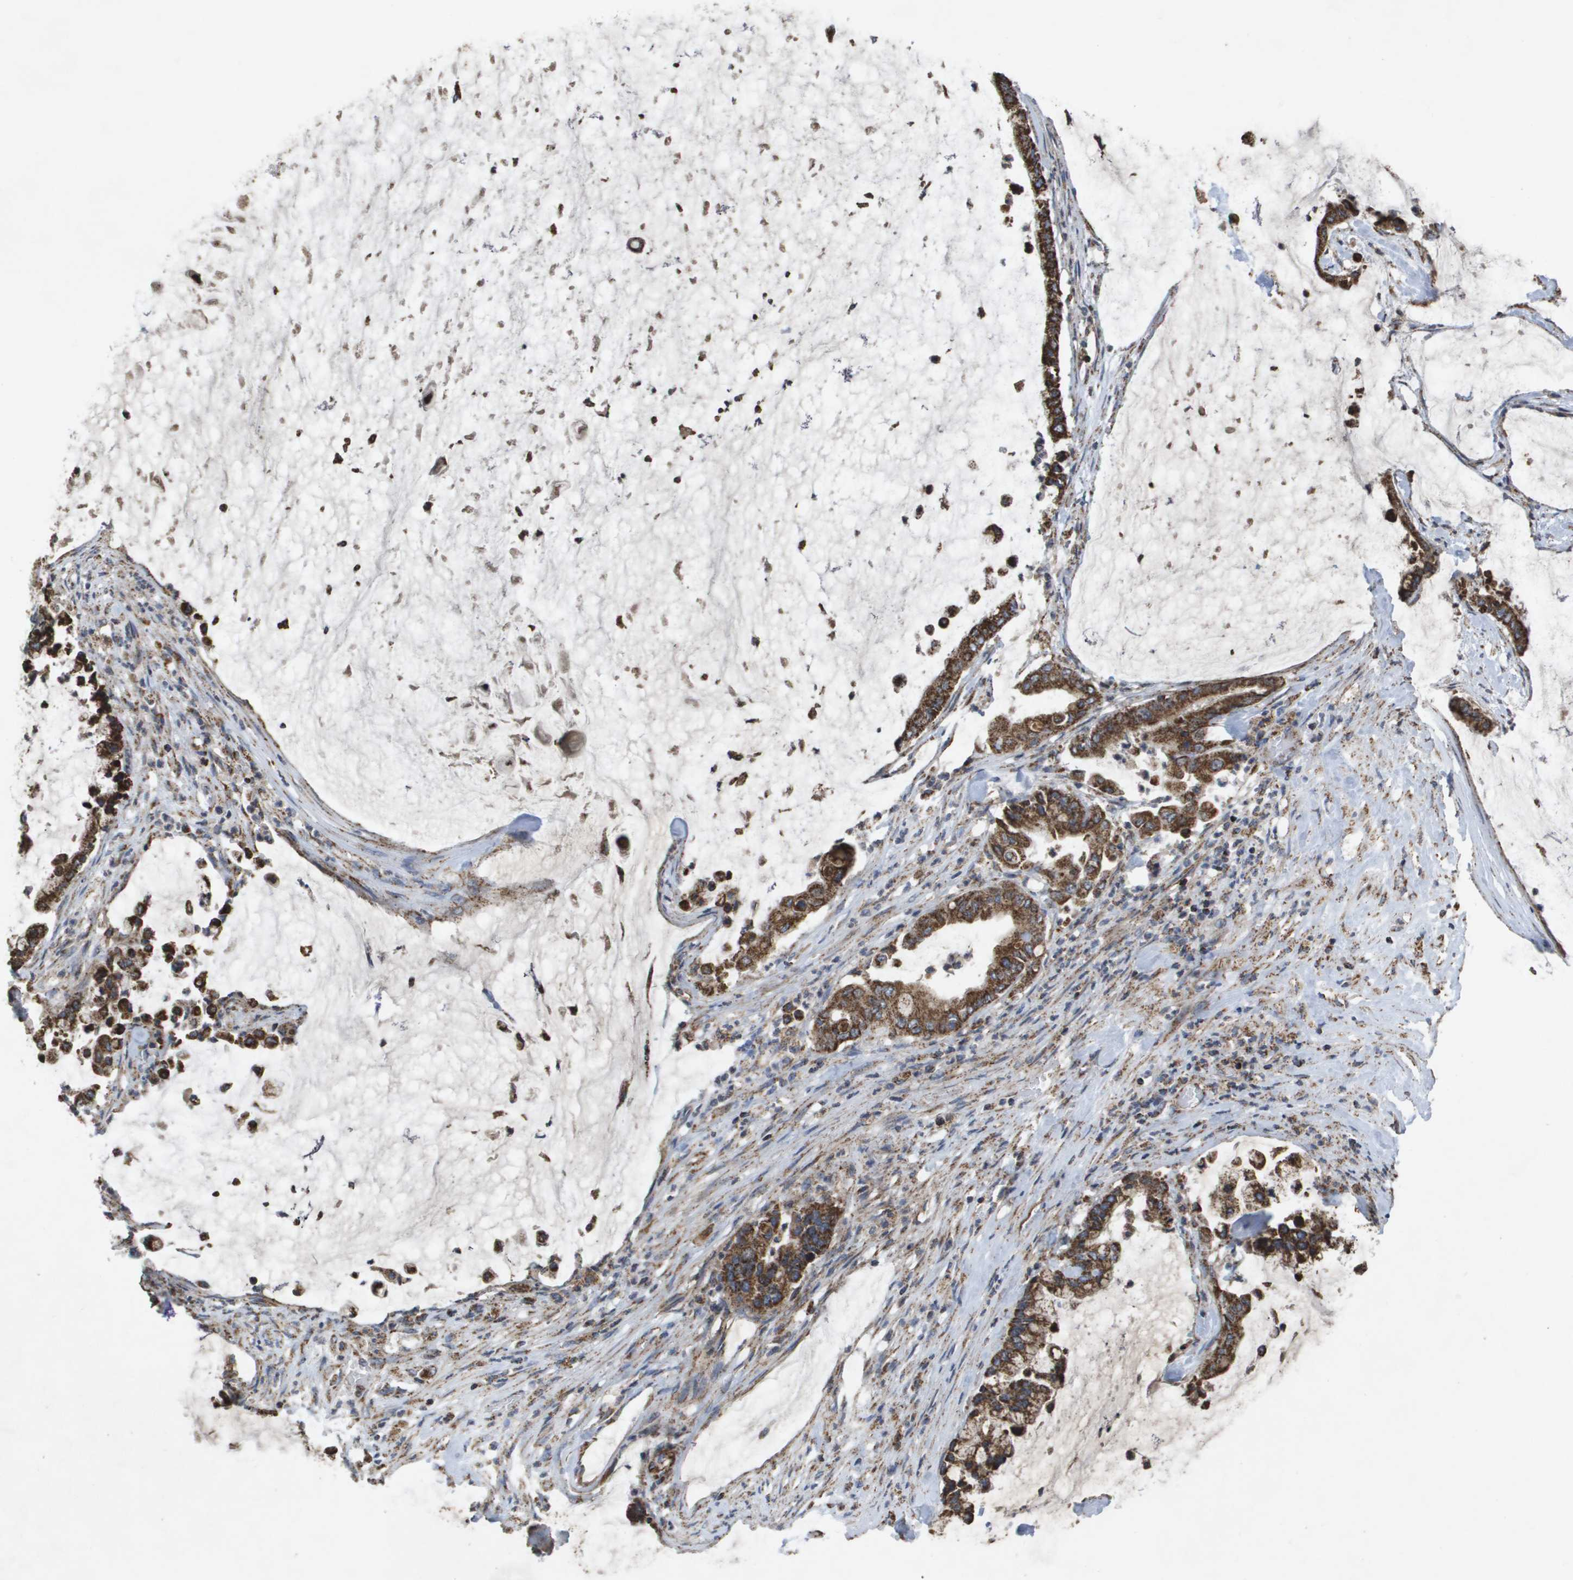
{"staining": {"intensity": "strong", "quantity": ">75%", "location": "cytoplasmic/membranous"}, "tissue": "pancreatic cancer", "cell_type": "Tumor cells", "image_type": "cancer", "snomed": [{"axis": "morphology", "description": "Adenocarcinoma, NOS"}, {"axis": "topography", "description": "Pancreas"}], "caption": "The image displays immunohistochemical staining of pancreatic adenocarcinoma. There is strong cytoplasmic/membranous positivity is identified in approximately >75% of tumor cells.", "gene": "HSPE1", "patient": {"sex": "male", "age": 41}}